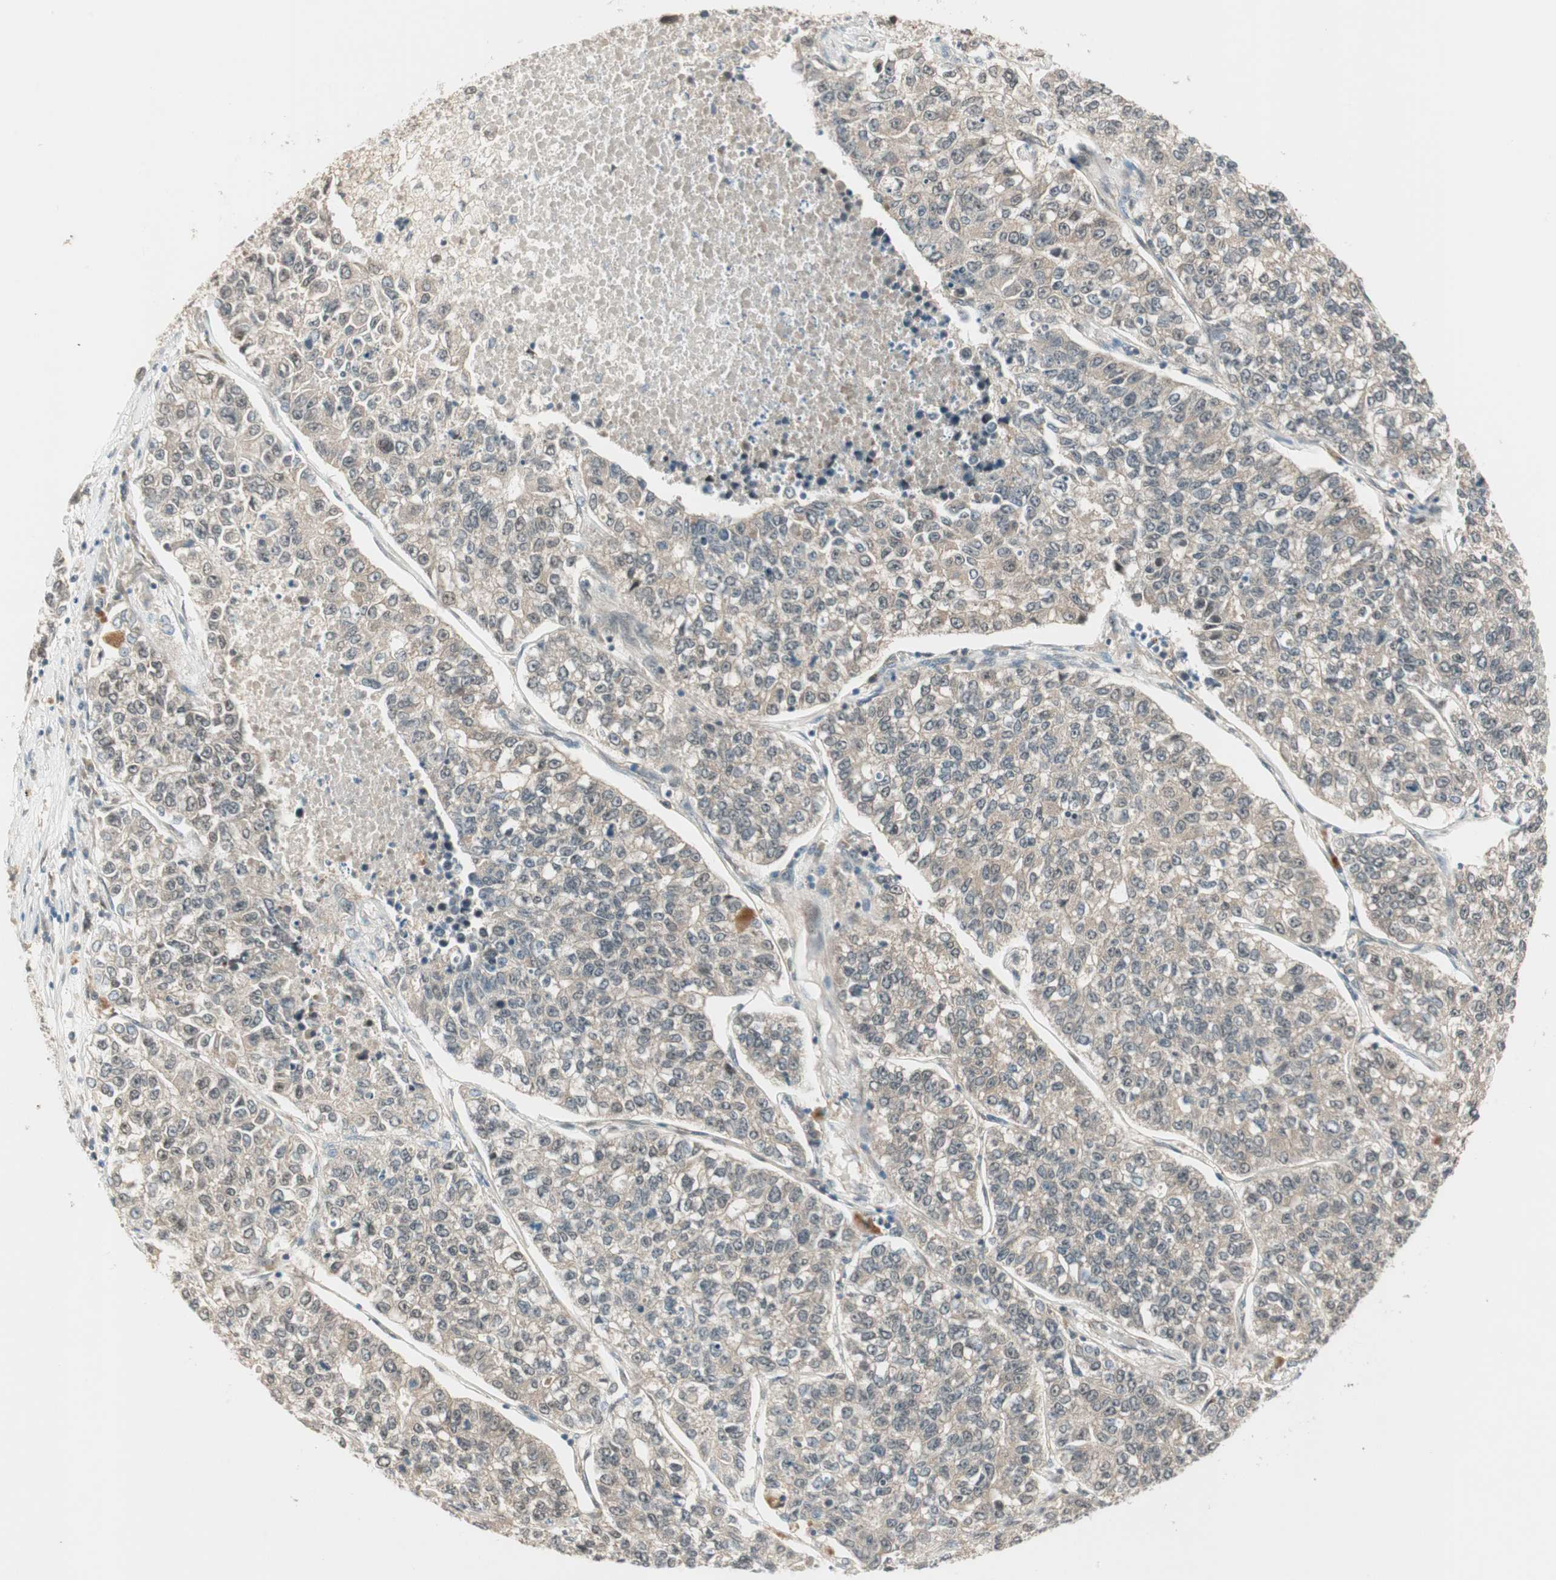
{"staining": {"intensity": "weak", "quantity": "25%-75%", "location": "cytoplasmic/membranous,nuclear"}, "tissue": "lung cancer", "cell_type": "Tumor cells", "image_type": "cancer", "snomed": [{"axis": "morphology", "description": "Adenocarcinoma, NOS"}, {"axis": "topography", "description": "Lung"}], "caption": "Human adenocarcinoma (lung) stained with a protein marker demonstrates weak staining in tumor cells.", "gene": "PSMD8", "patient": {"sex": "male", "age": 49}}